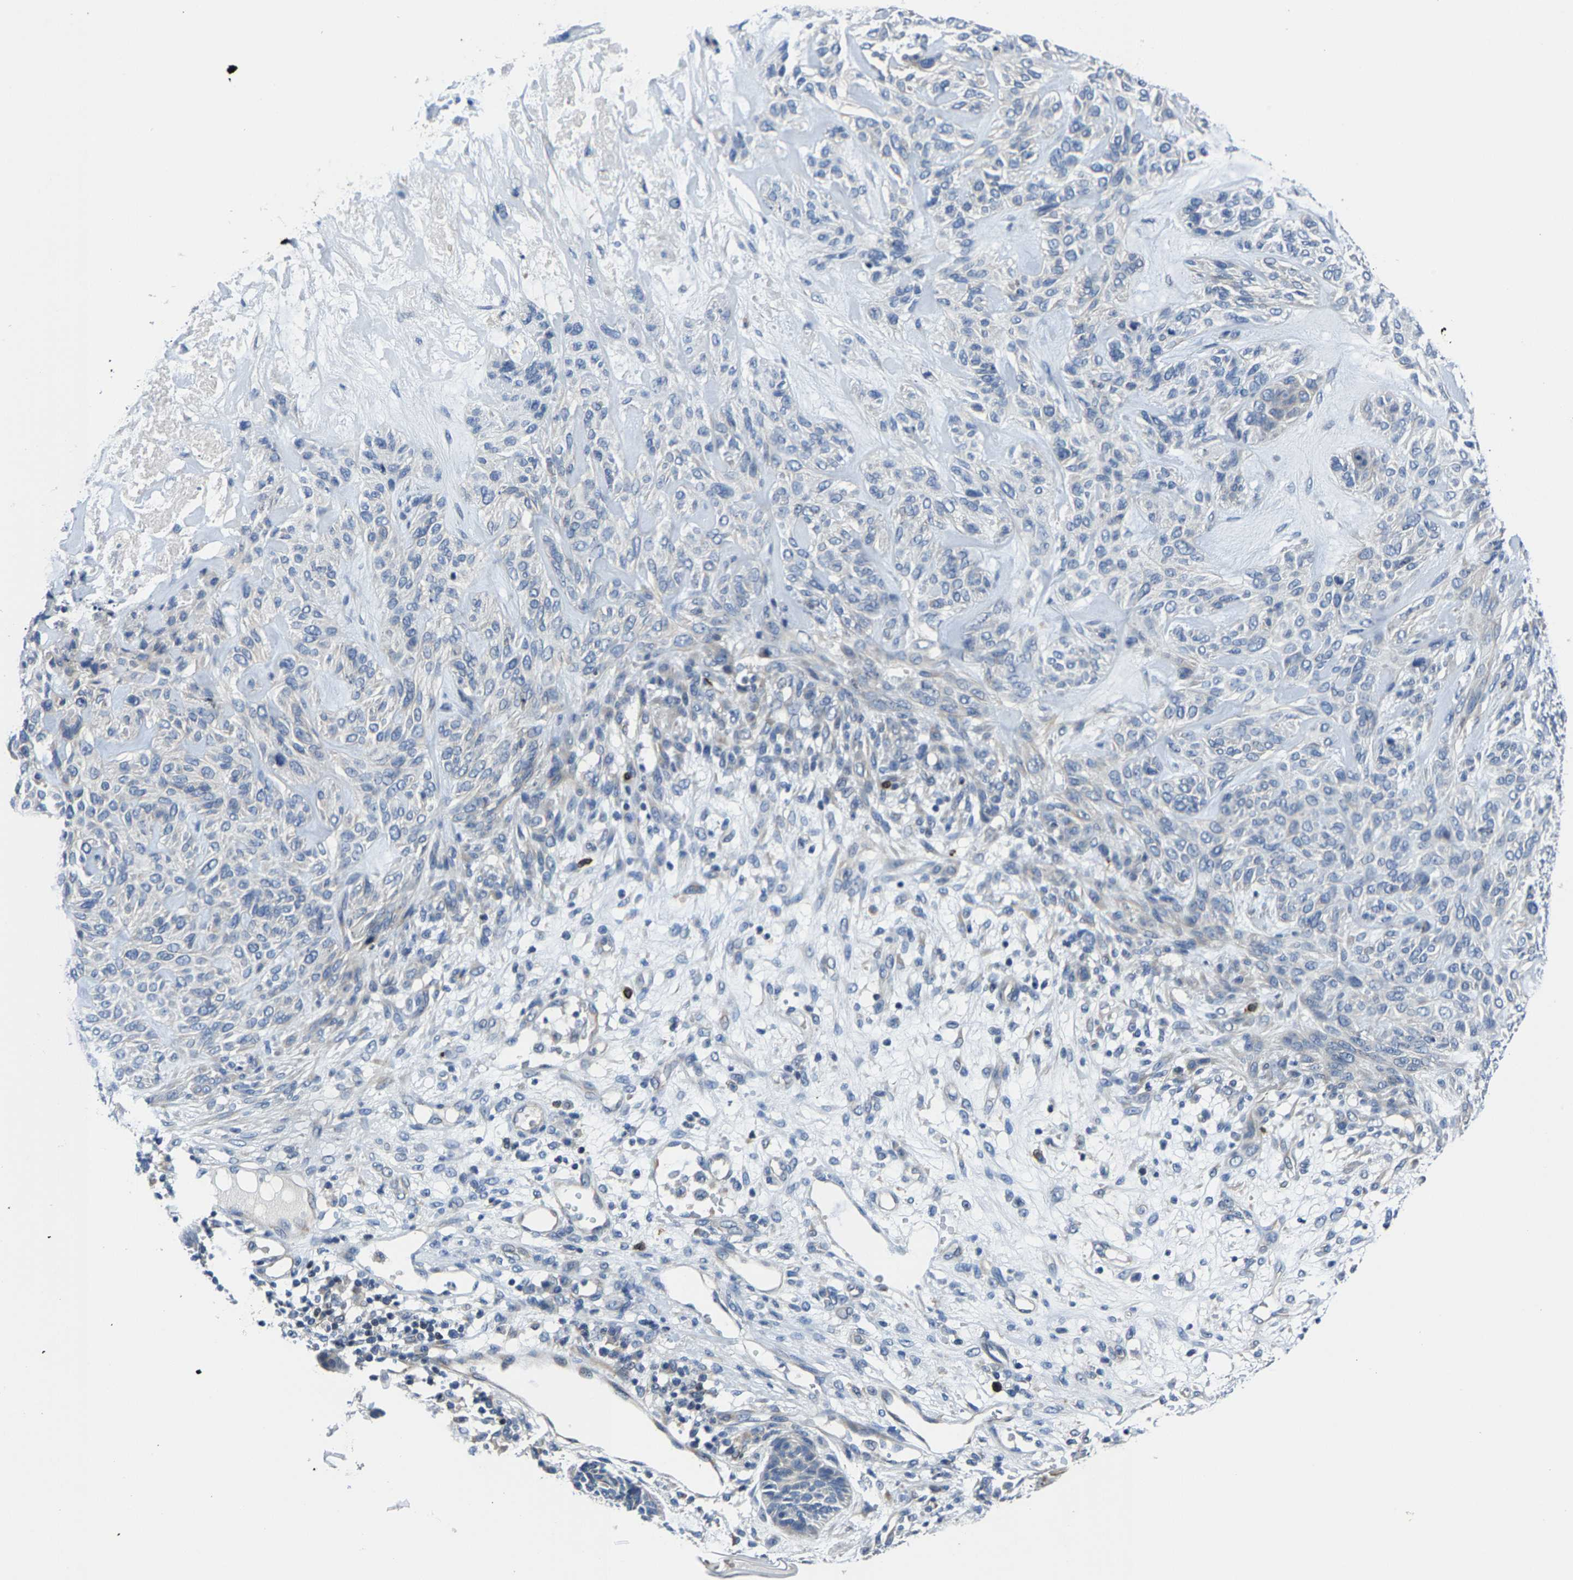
{"staining": {"intensity": "negative", "quantity": "none", "location": "none"}, "tissue": "skin cancer", "cell_type": "Tumor cells", "image_type": "cancer", "snomed": [{"axis": "morphology", "description": "Basal cell carcinoma"}, {"axis": "topography", "description": "Skin"}], "caption": "Immunohistochemical staining of skin cancer exhibits no significant staining in tumor cells. (DAB immunohistochemistry visualized using brightfield microscopy, high magnification).", "gene": "AGBL3", "patient": {"sex": "male", "age": 55}}